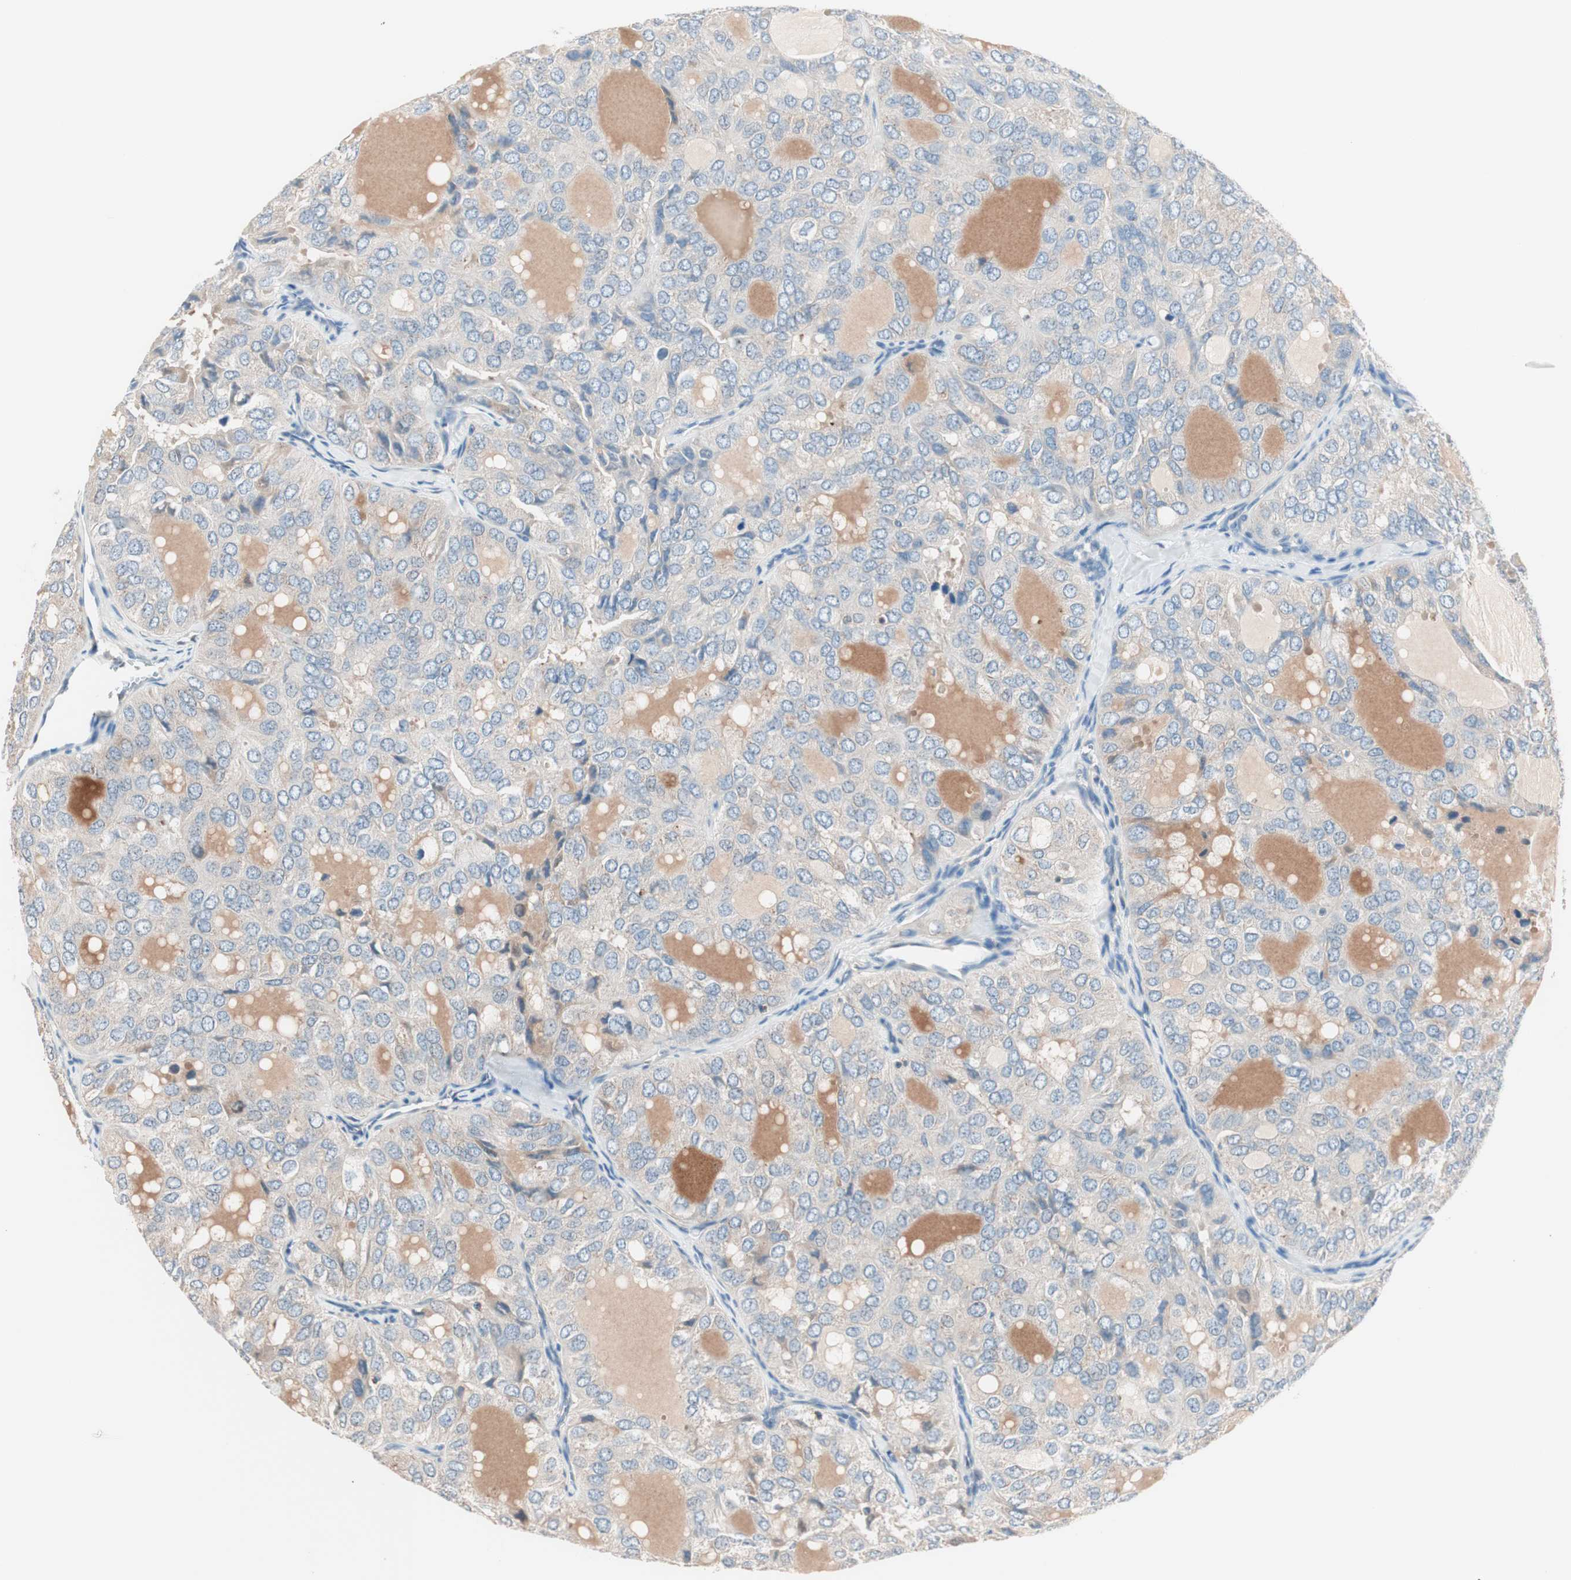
{"staining": {"intensity": "weak", "quantity": "25%-75%", "location": "cytoplasmic/membranous"}, "tissue": "thyroid cancer", "cell_type": "Tumor cells", "image_type": "cancer", "snomed": [{"axis": "morphology", "description": "Follicular adenoma carcinoma, NOS"}, {"axis": "topography", "description": "Thyroid gland"}], "caption": "This is an image of IHC staining of thyroid cancer (follicular adenoma carcinoma), which shows weak positivity in the cytoplasmic/membranous of tumor cells.", "gene": "RAD54B", "patient": {"sex": "male", "age": 75}}